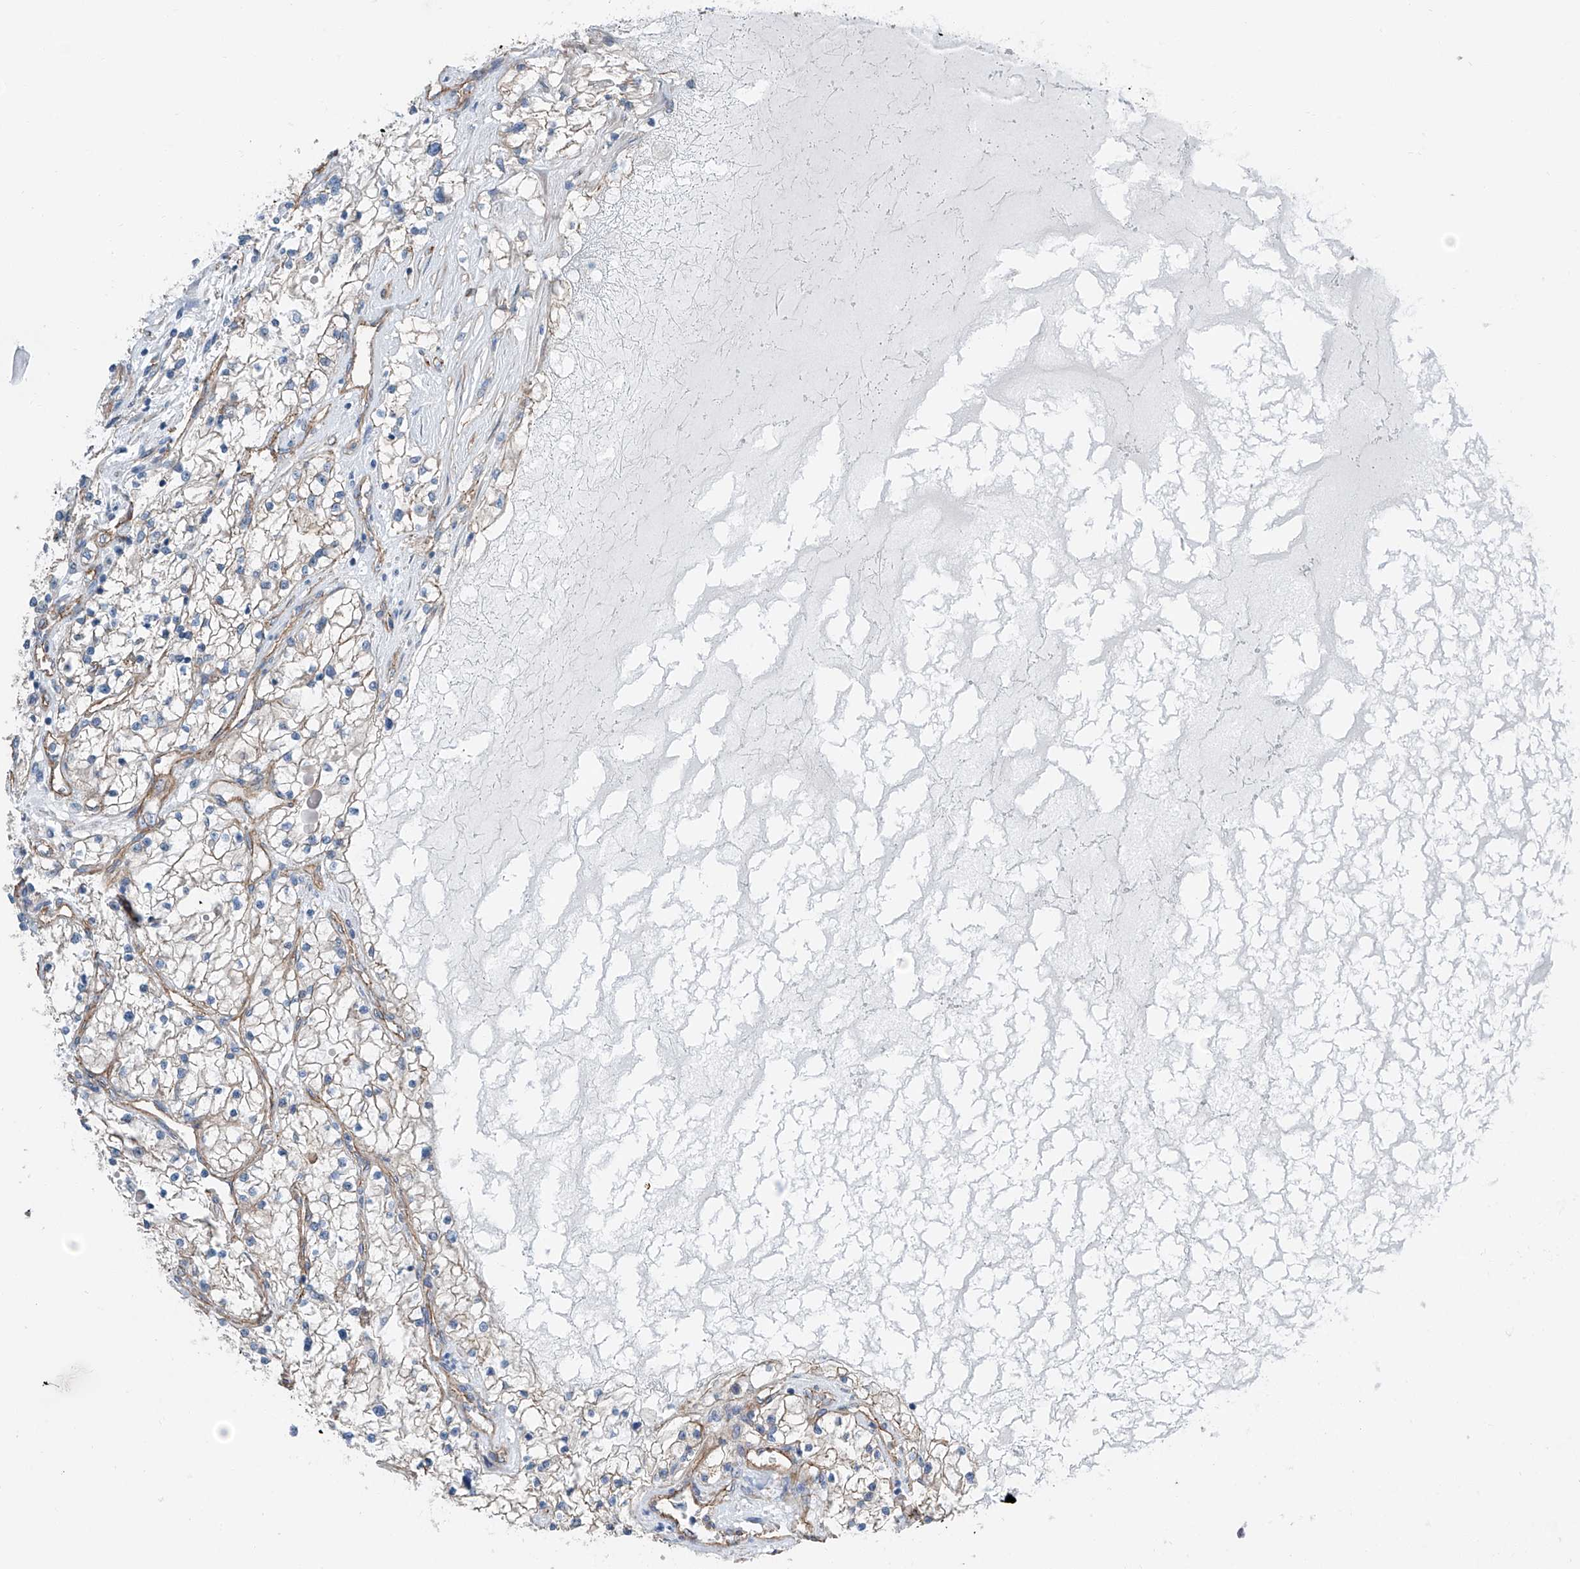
{"staining": {"intensity": "weak", "quantity": ">75%", "location": "cytoplasmic/membranous"}, "tissue": "renal cancer", "cell_type": "Tumor cells", "image_type": "cancer", "snomed": [{"axis": "morphology", "description": "Normal tissue, NOS"}, {"axis": "morphology", "description": "Adenocarcinoma, NOS"}, {"axis": "topography", "description": "Kidney"}], "caption": "Protein expression analysis of human renal adenocarcinoma reveals weak cytoplasmic/membranous positivity in about >75% of tumor cells. The protein of interest is shown in brown color, while the nuclei are stained blue.", "gene": "THEMIS2", "patient": {"sex": "male", "age": 68}}